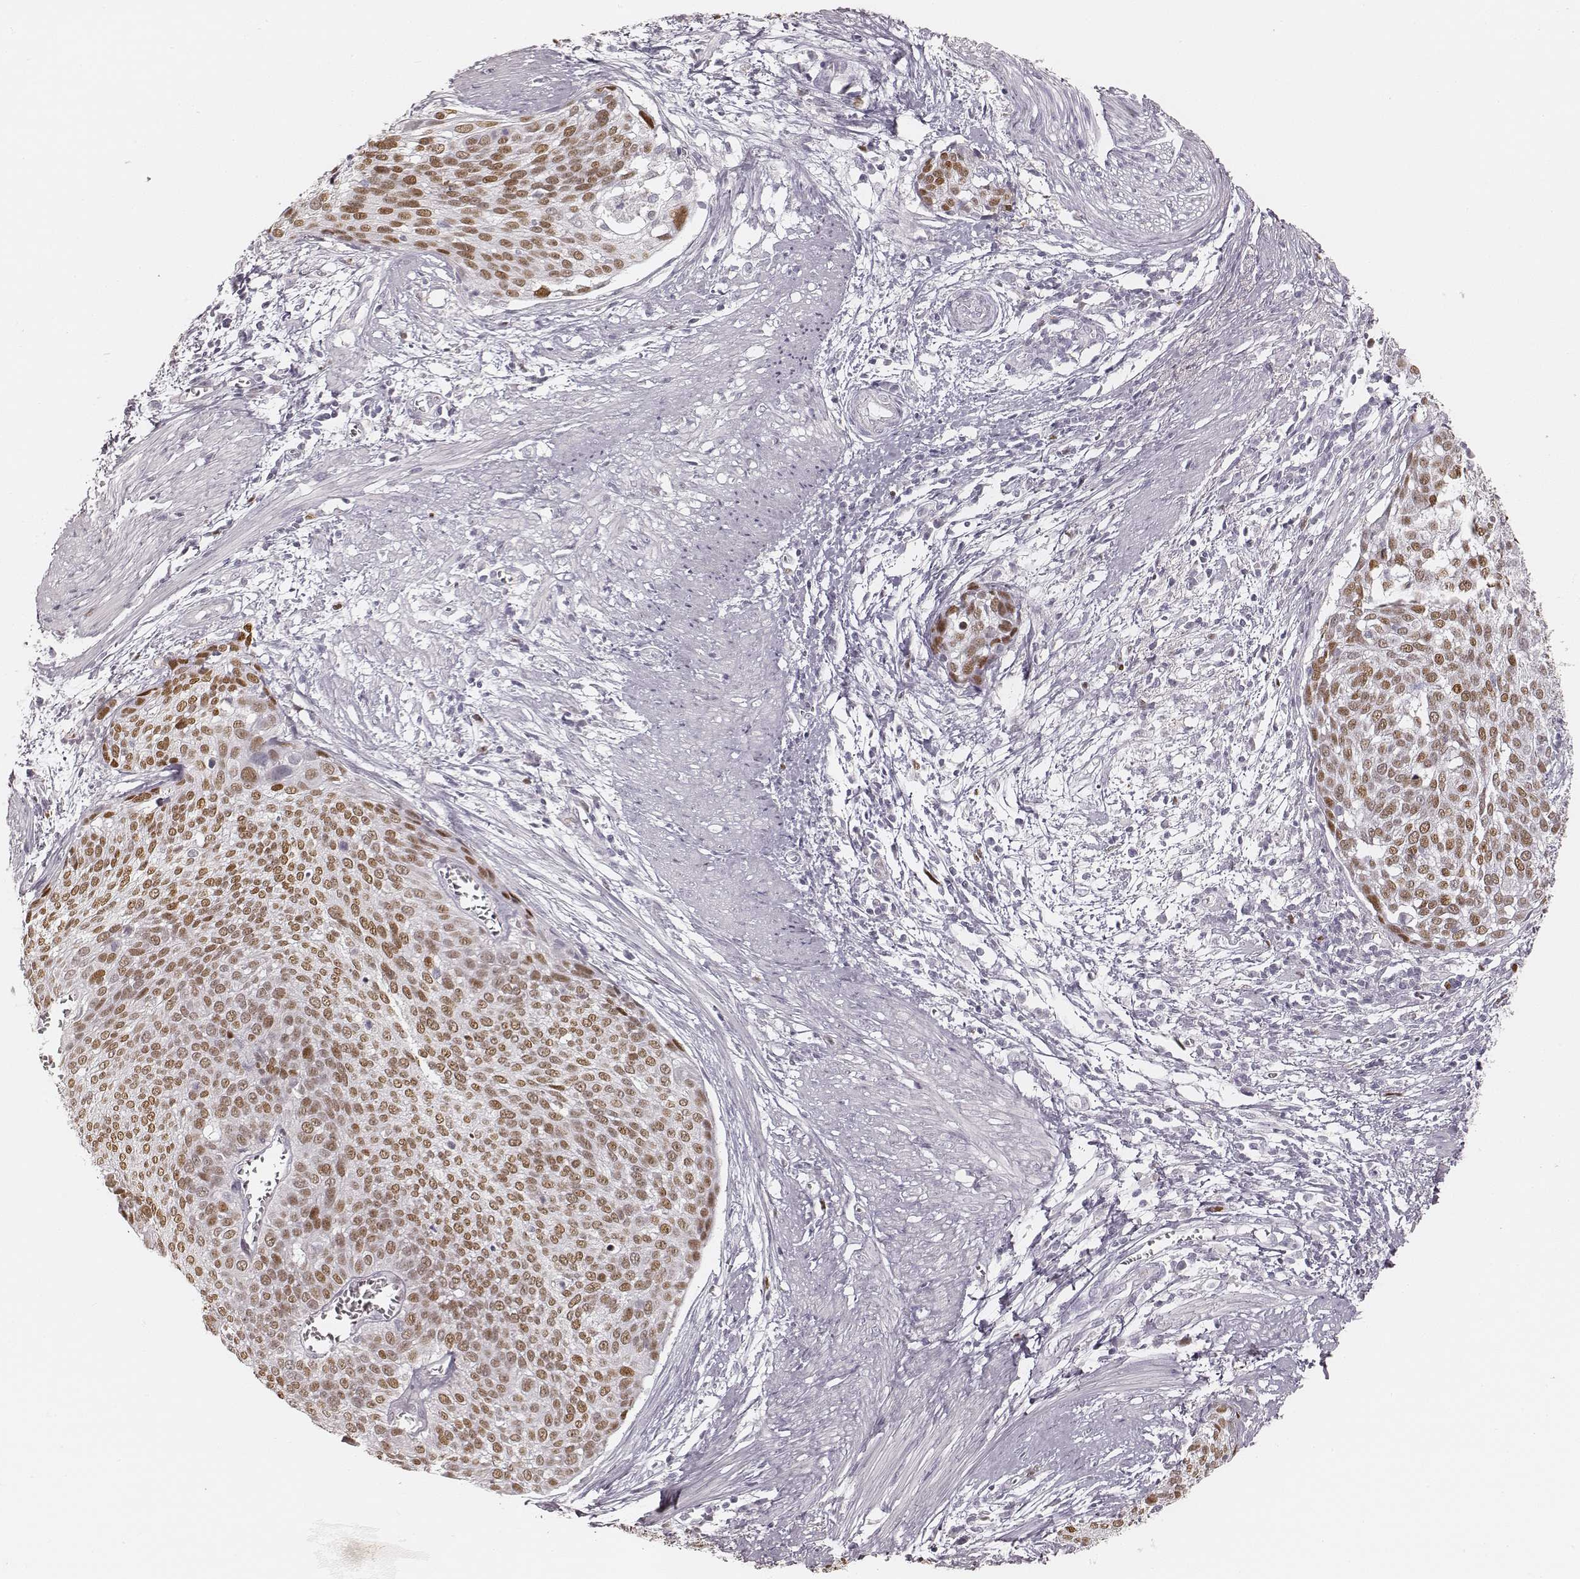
{"staining": {"intensity": "moderate", "quantity": ">75%", "location": "nuclear"}, "tissue": "cervical cancer", "cell_type": "Tumor cells", "image_type": "cancer", "snomed": [{"axis": "morphology", "description": "Squamous cell carcinoma, NOS"}, {"axis": "topography", "description": "Cervix"}], "caption": "A brown stain highlights moderate nuclear positivity of a protein in cervical cancer tumor cells.", "gene": "TEX37", "patient": {"sex": "female", "age": 39}}